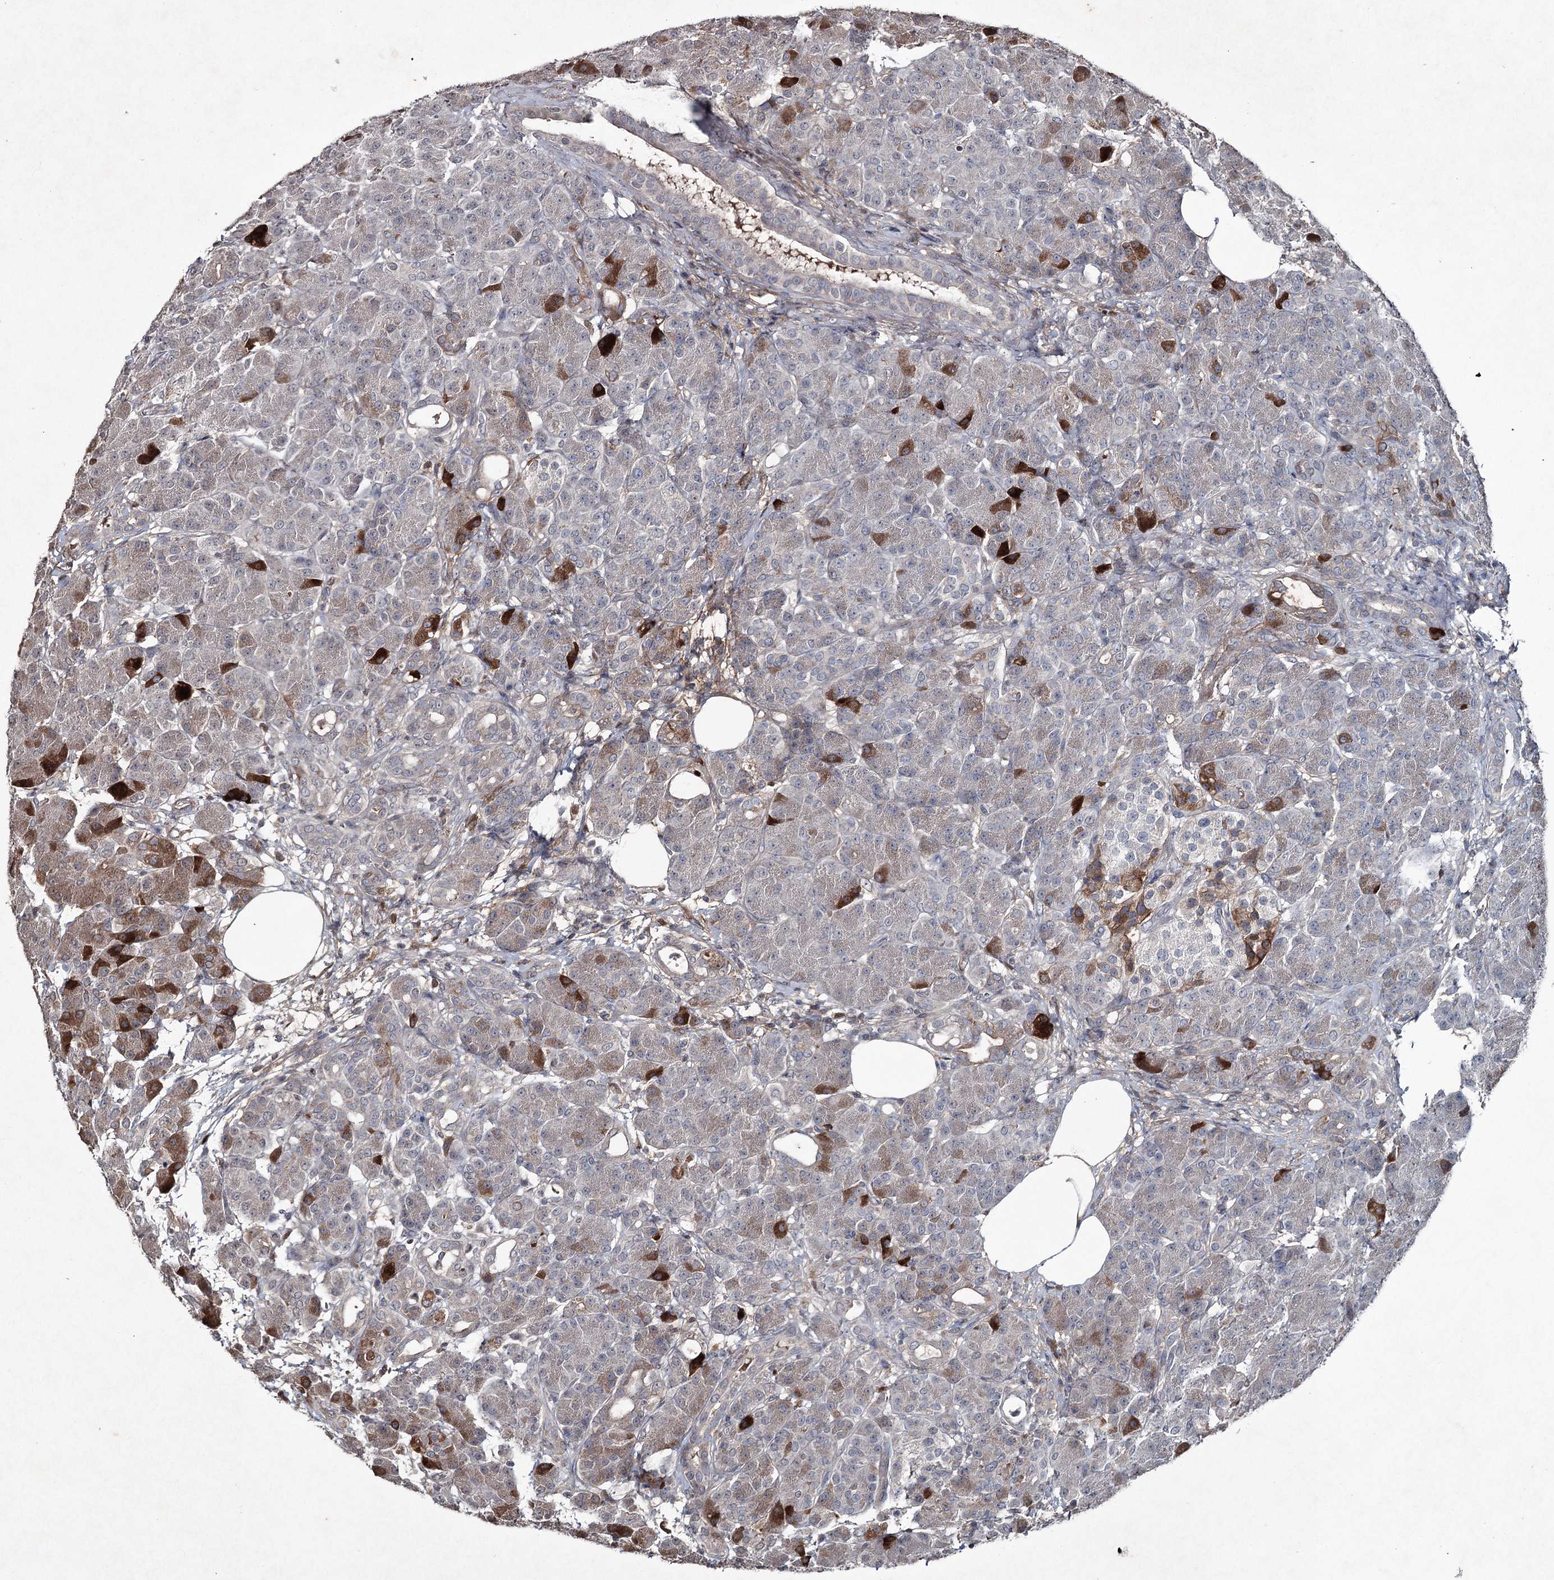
{"staining": {"intensity": "moderate", "quantity": "<25%", "location": "cytoplasmic/membranous"}, "tissue": "pancreas", "cell_type": "Exocrine glandular cells", "image_type": "normal", "snomed": [{"axis": "morphology", "description": "Normal tissue, NOS"}, {"axis": "topography", "description": "Pancreas"}], "caption": "An IHC histopathology image of benign tissue is shown. Protein staining in brown shows moderate cytoplasmic/membranous positivity in pancreas within exocrine glandular cells.", "gene": "PGLYRP2", "patient": {"sex": "male", "age": 63}}